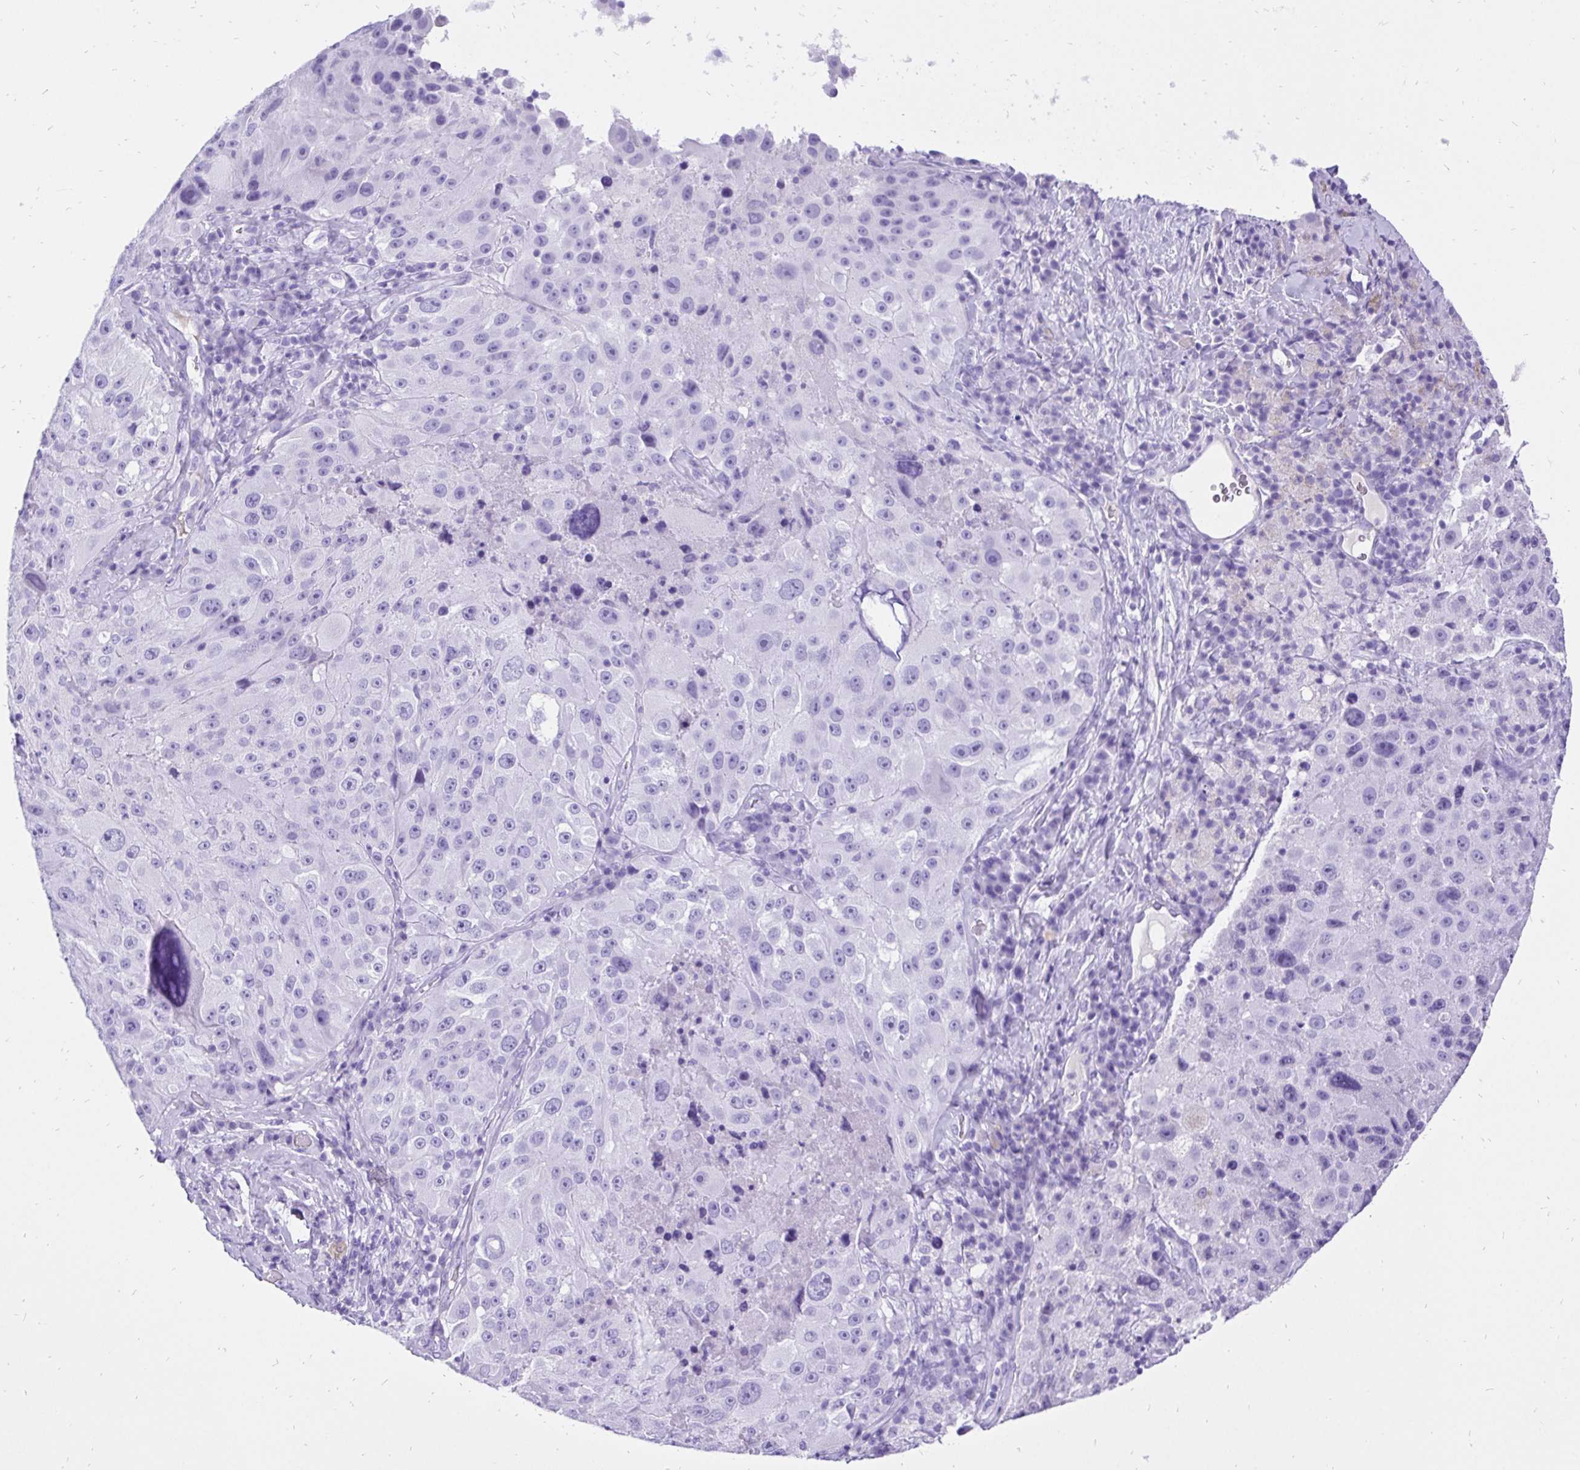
{"staining": {"intensity": "negative", "quantity": "none", "location": "none"}, "tissue": "melanoma", "cell_type": "Tumor cells", "image_type": "cancer", "snomed": [{"axis": "morphology", "description": "Malignant melanoma, Metastatic site"}, {"axis": "topography", "description": "Lymph node"}], "caption": "Tumor cells are negative for brown protein staining in melanoma.", "gene": "KRT13", "patient": {"sex": "male", "age": 62}}